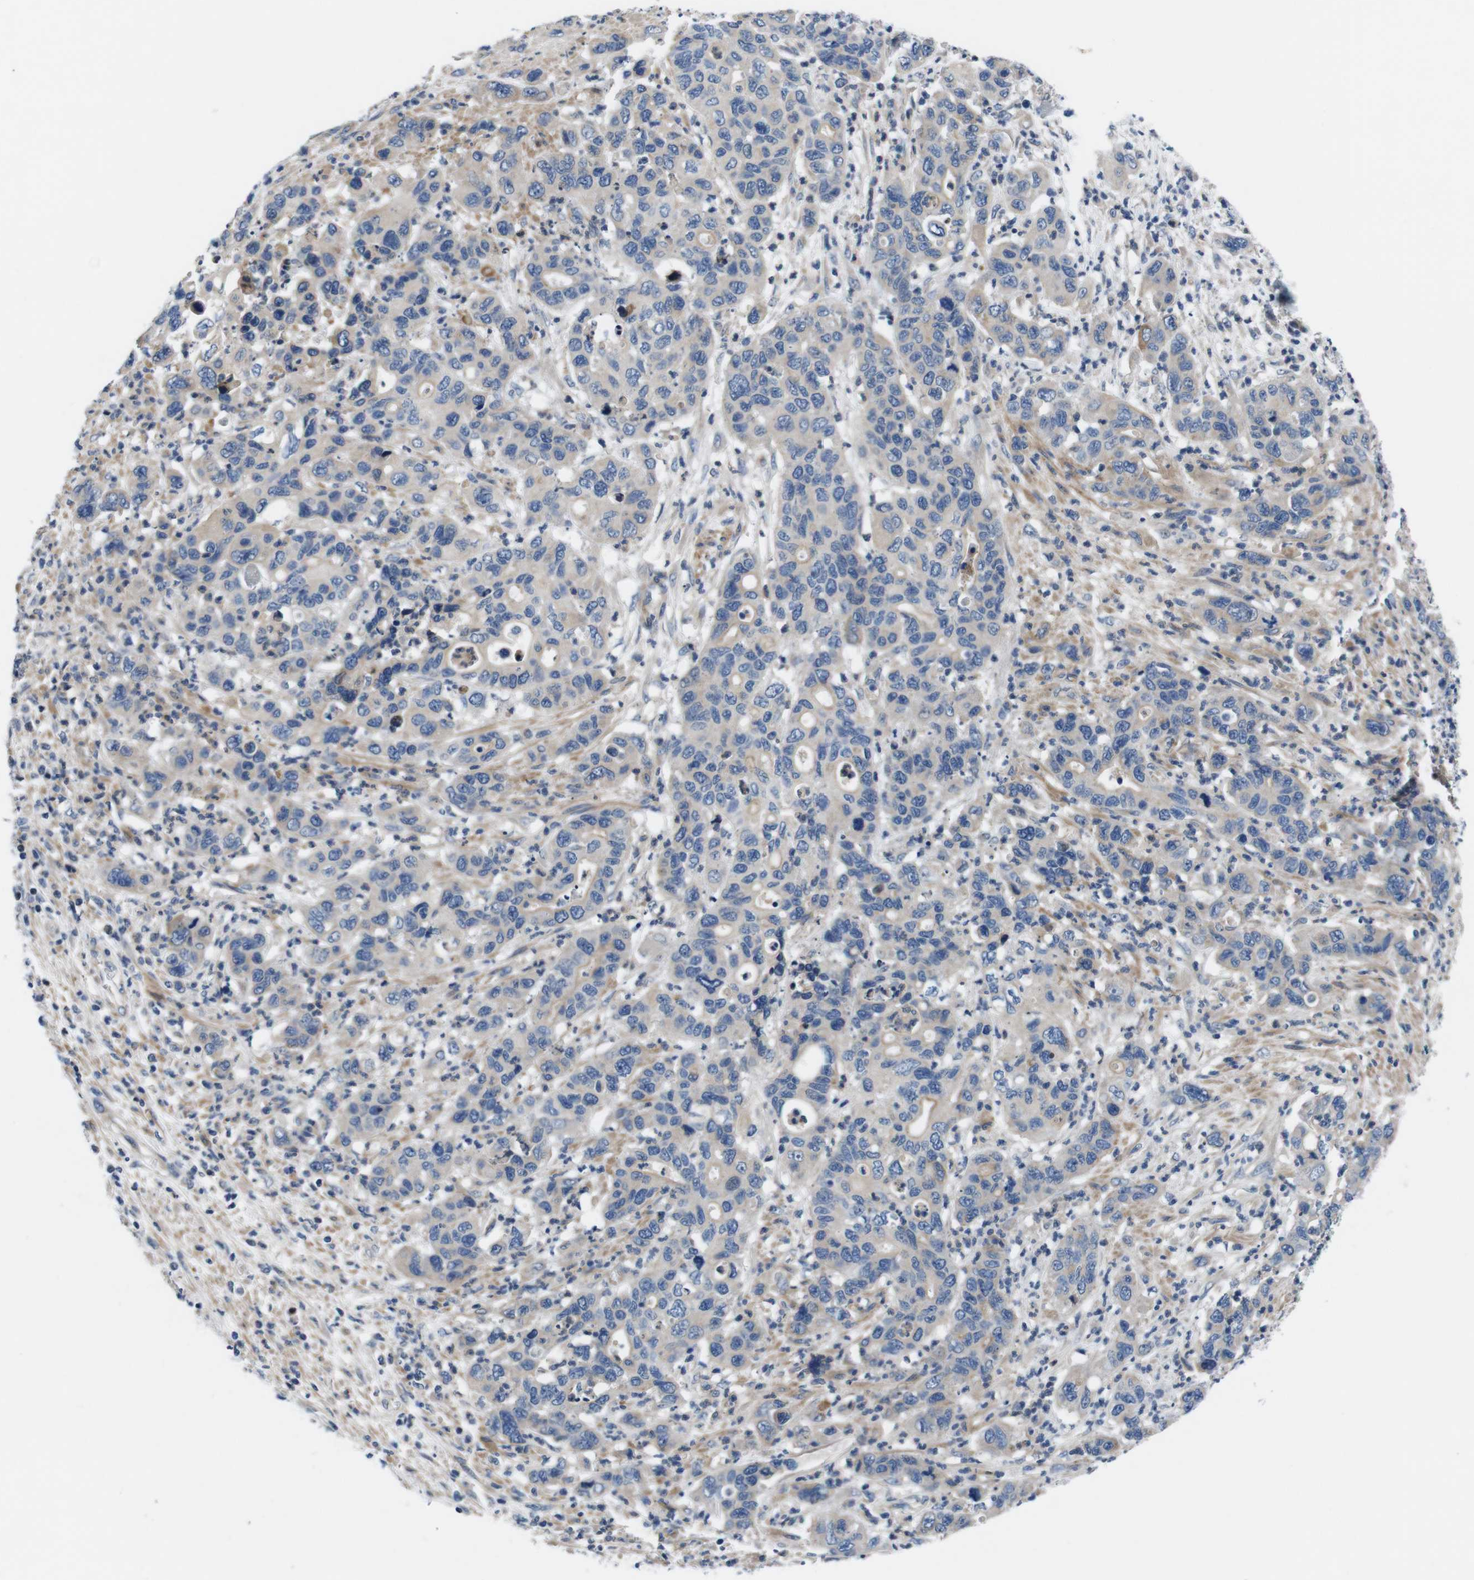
{"staining": {"intensity": "weak", "quantity": ">75%", "location": "cytoplasmic/membranous"}, "tissue": "pancreatic cancer", "cell_type": "Tumor cells", "image_type": "cancer", "snomed": [{"axis": "morphology", "description": "Adenocarcinoma, NOS"}, {"axis": "topography", "description": "Pancreas"}], "caption": "This image shows immunohistochemistry staining of pancreatic adenocarcinoma, with low weak cytoplasmic/membranous positivity in approximately >75% of tumor cells.", "gene": "JAK1", "patient": {"sex": "female", "age": 71}}